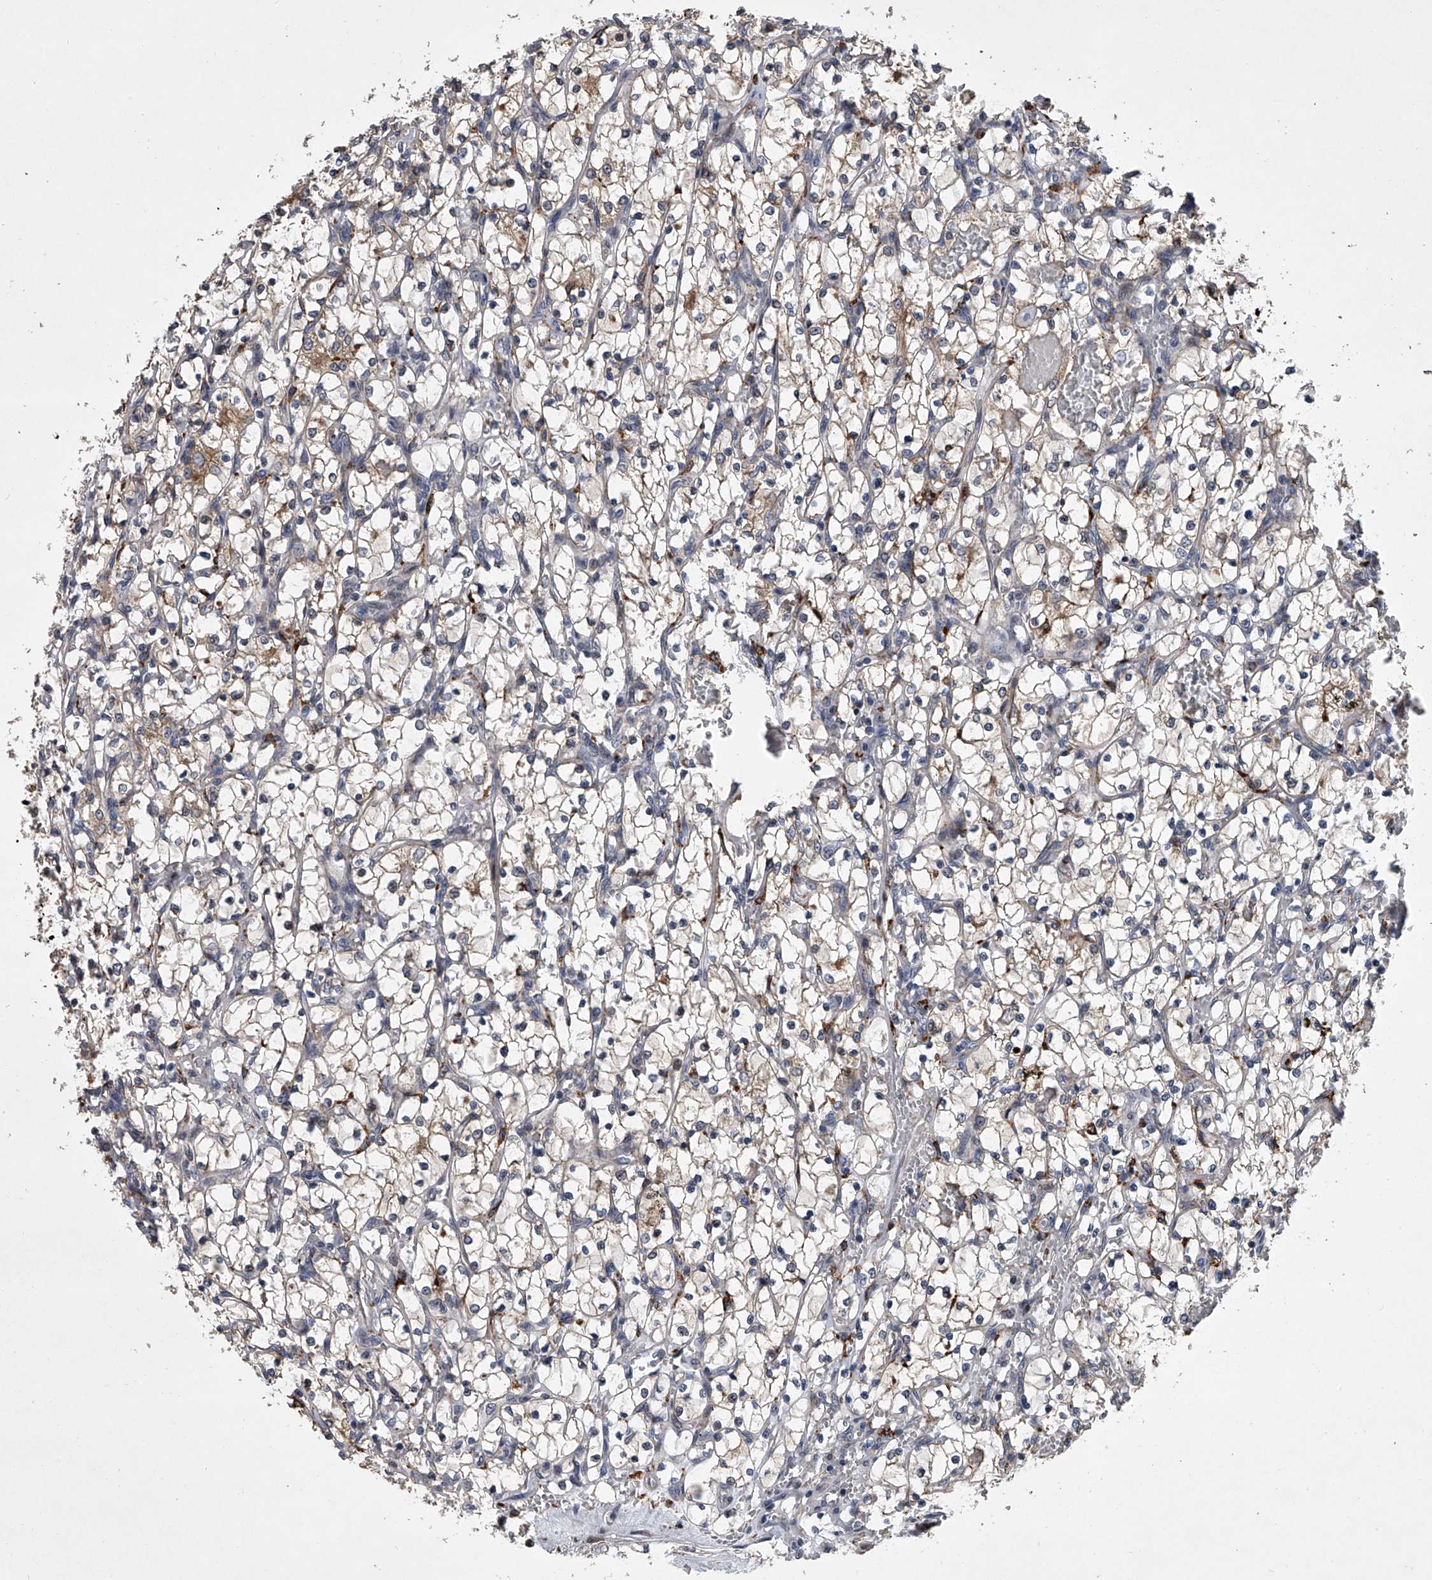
{"staining": {"intensity": "weak", "quantity": "<25%", "location": "cytoplasmic/membranous"}, "tissue": "renal cancer", "cell_type": "Tumor cells", "image_type": "cancer", "snomed": [{"axis": "morphology", "description": "Adenocarcinoma, NOS"}, {"axis": "topography", "description": "Kidney"}], "caption": "Immunohistochemical staining of human adenocarcinoma (renal) shows no significant expression in tumor cells.", "gene": "TRIM8", "patient": {"sex": "female", "age": 69}}